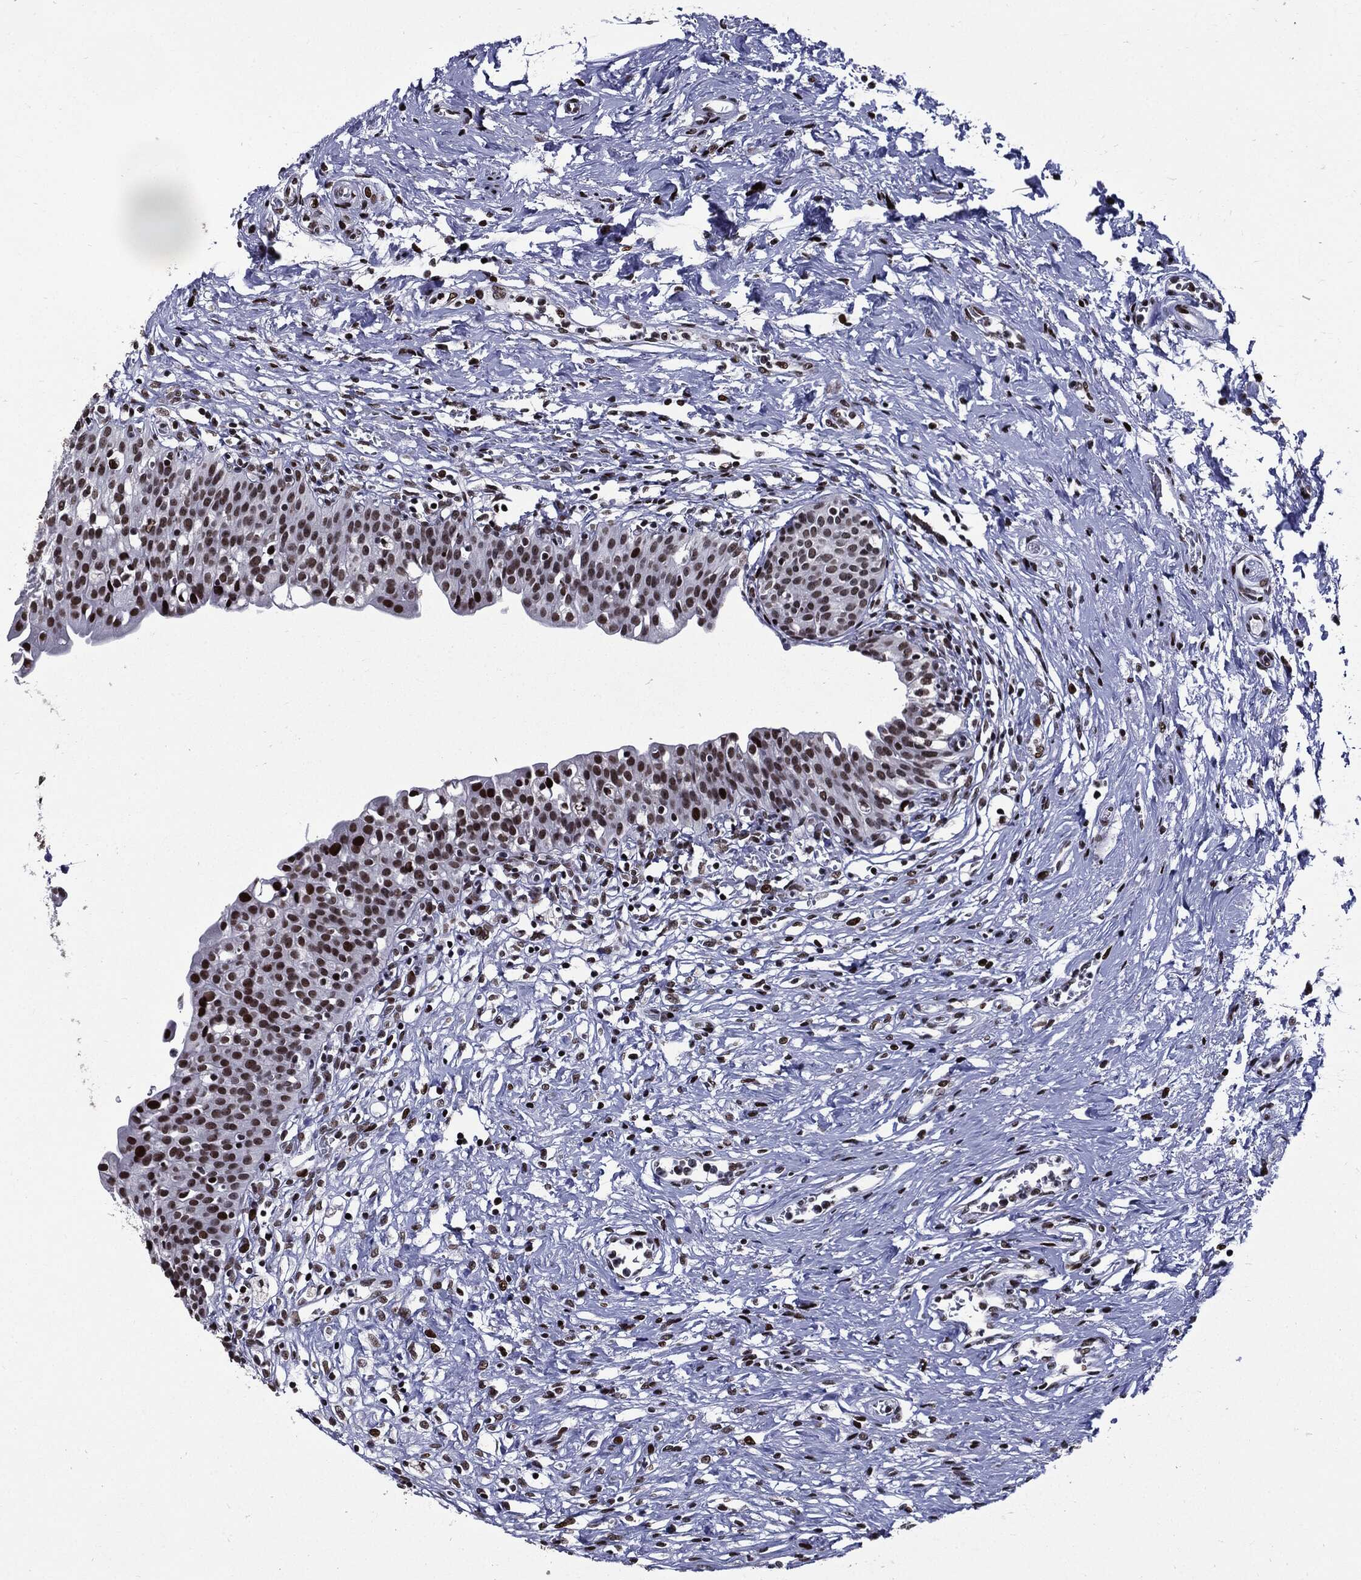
{"staining": {"intensity": "strong", "quantity": "25%-75%", "location": "nuclear"}, "tissue": "urinary bladder", "cell_type": "Urothelial cells", "image_type": "normal", "snomed": [{"axis": "morphology", "description": "Normal tissue, NOS"}, {"axis": "topography", "description": "Urinary bladder"}], "caption": "DAB immunohistochemical staining of benign human urinary bladder demonstrates strong nuclear protein positivity in about 25%-75% of urothelial cells.", "gene": "ZFP91", "patient": {"sex": "male", "age": 76}}